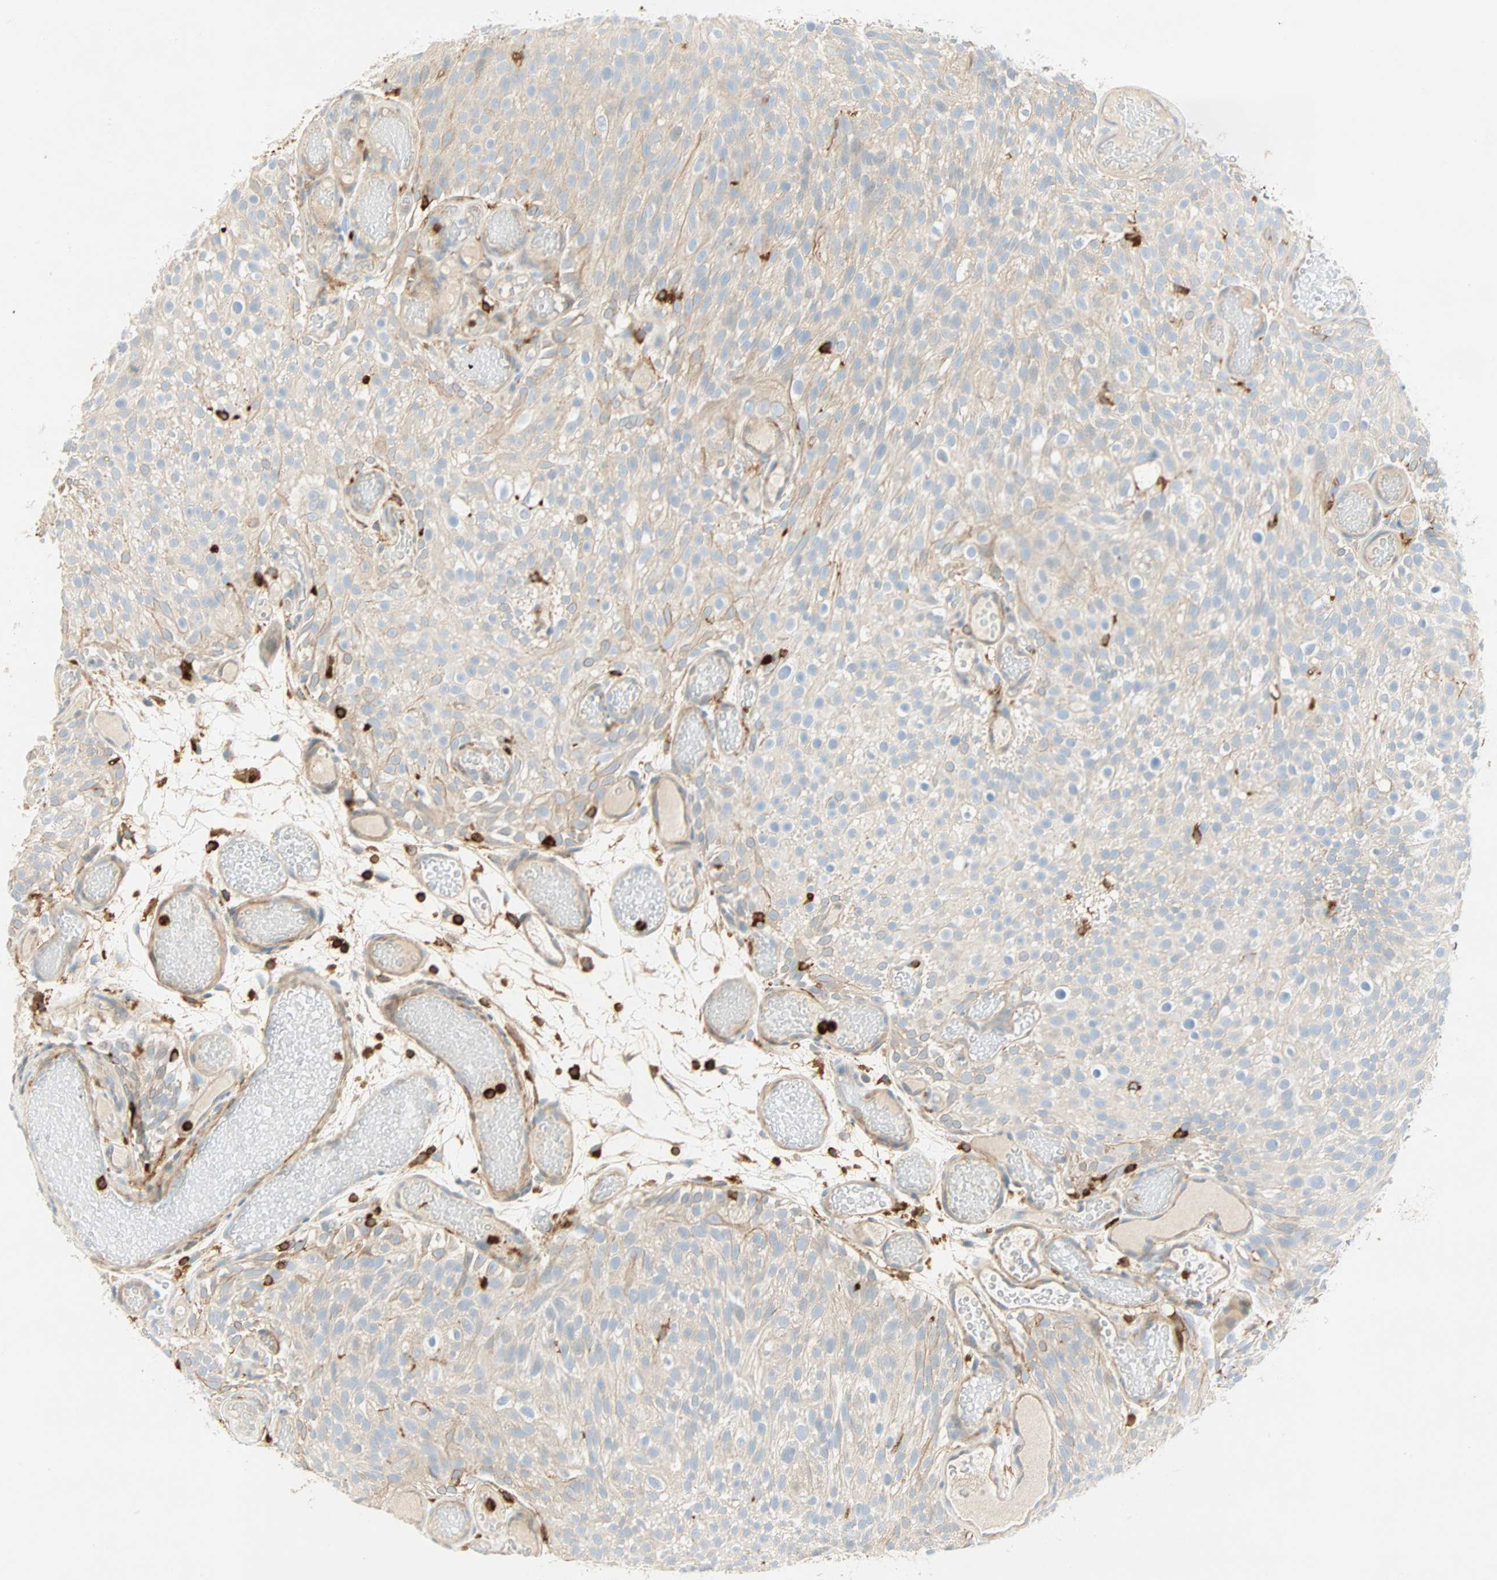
{"staining": {"intensity": "weak", "quantity": "25%-75%", "location": "cytoplasmic/membranous"}, "tissue": "urothelial cancer", "cell_type": "Tumor cells", "image_type": "cancer", "snomed": [{"axis": "morphology", "description": "Urothelial carcinoma, Low grade"}, {"axis": "topography", "description": "Urinary bladder"}], "caption": "This is a histology image of immunohistochemistry staining of urothelial carcinoma (low-grade), which shows weak positivity in the cytoplasmic/membranous of tumor cells.", "gene": "FMNL1", "patient": {"sex": "male", "age": 78}}